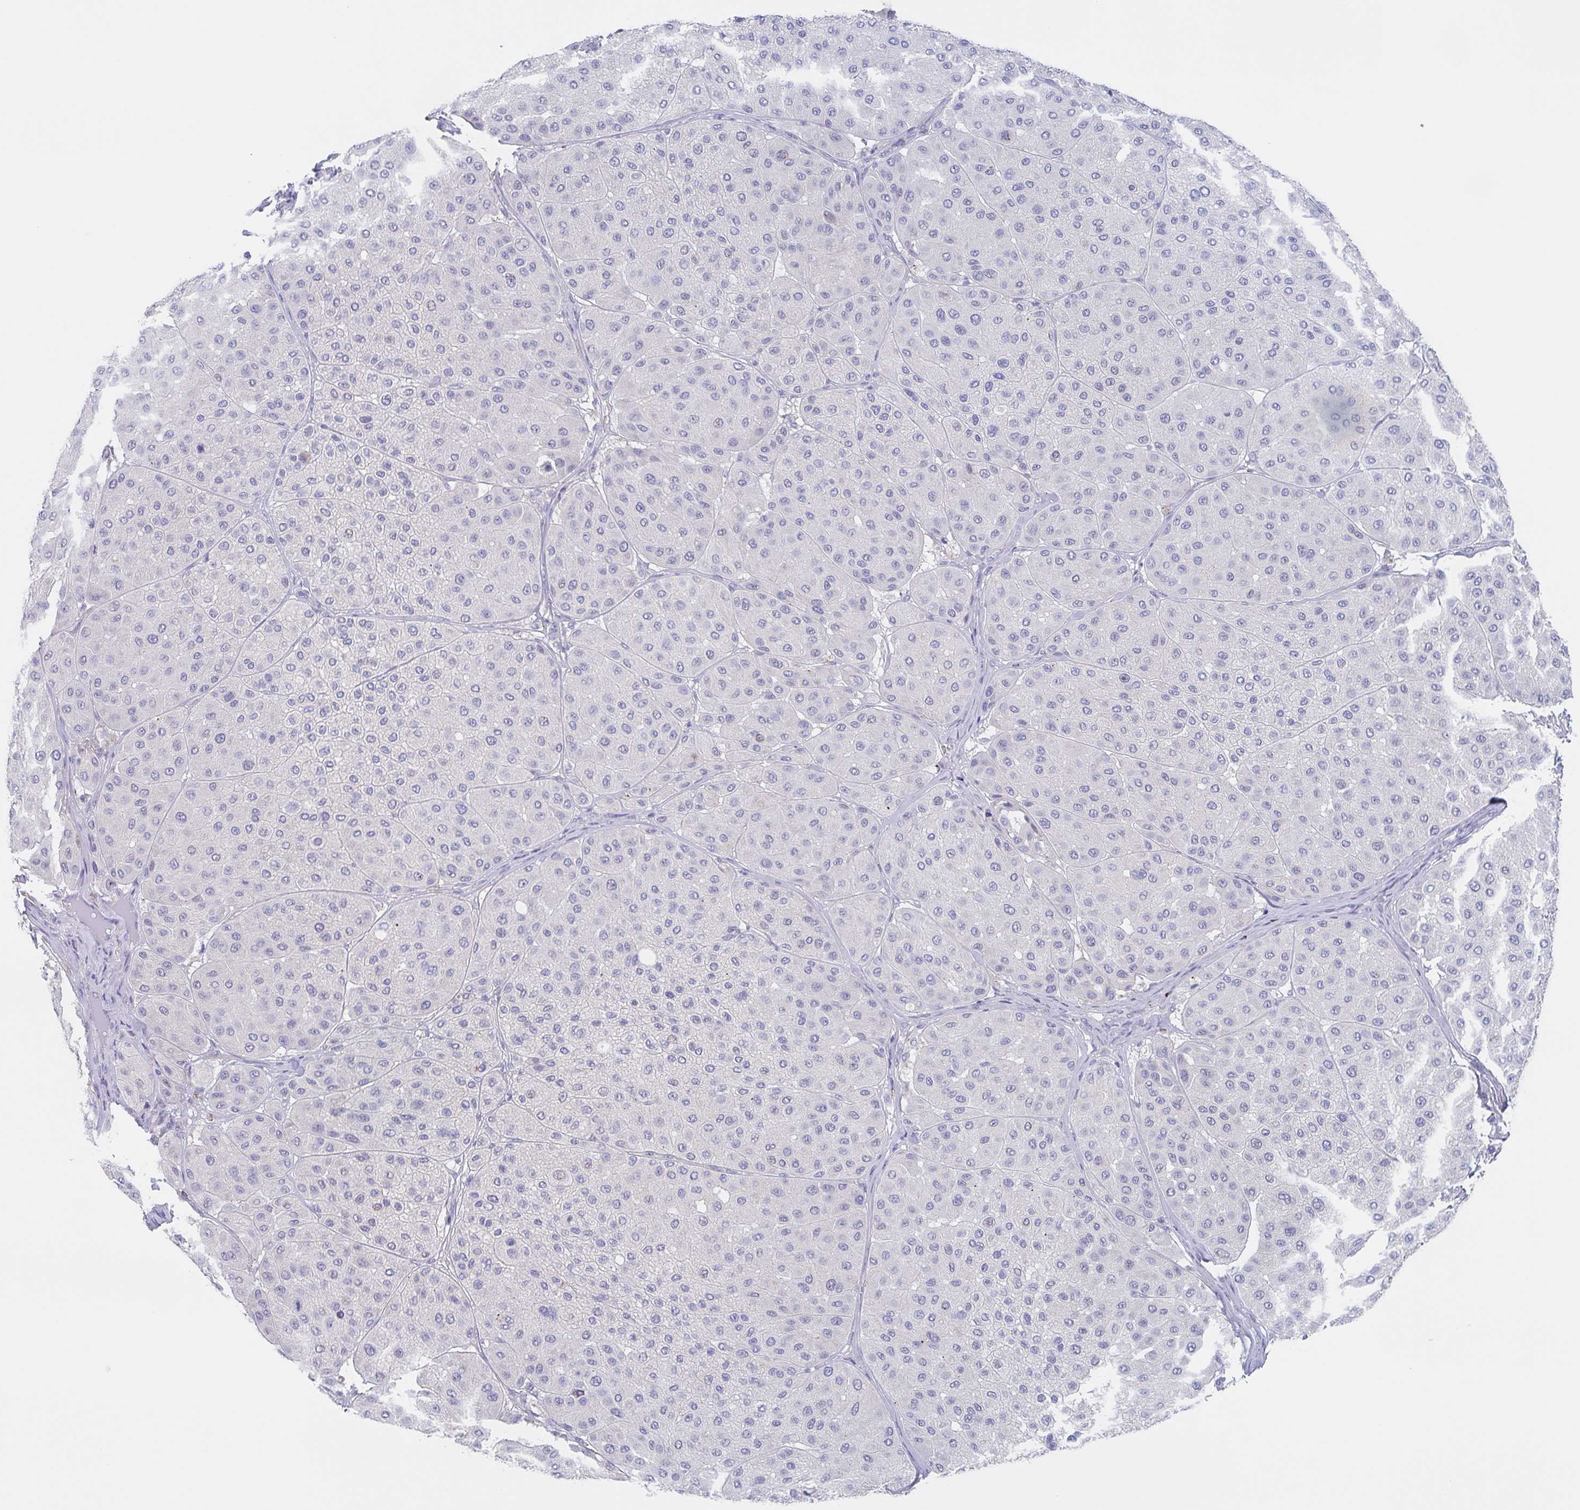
{"staining": {"intensity": "negative", "quantity": "none", "location": "none"}, "tissue": "melanoma", "cell_type": "Tumor cells", "image_type": "cancer", "snomed": [{"axis": "morphology", "description": "Malignant melanoma, Metastatic site"}, {"axis": "topography", "description": "Smooth muscle"}], "caption": "Immunohistochemistry (IHC) image of neoplastic tissue: malignant melanoma (metastatic site) stained with DAB (3,3'-diaminobenzidine) displays no significant protein positivity in tumor cells. The staining was performed using DAB to visualize the protein expression in brown, while the nuclei were stained in blue with hematoxylin (Magnification: 20x).", "gene": "CHMP5", "patient": {"sex": "male", "age": 41}}